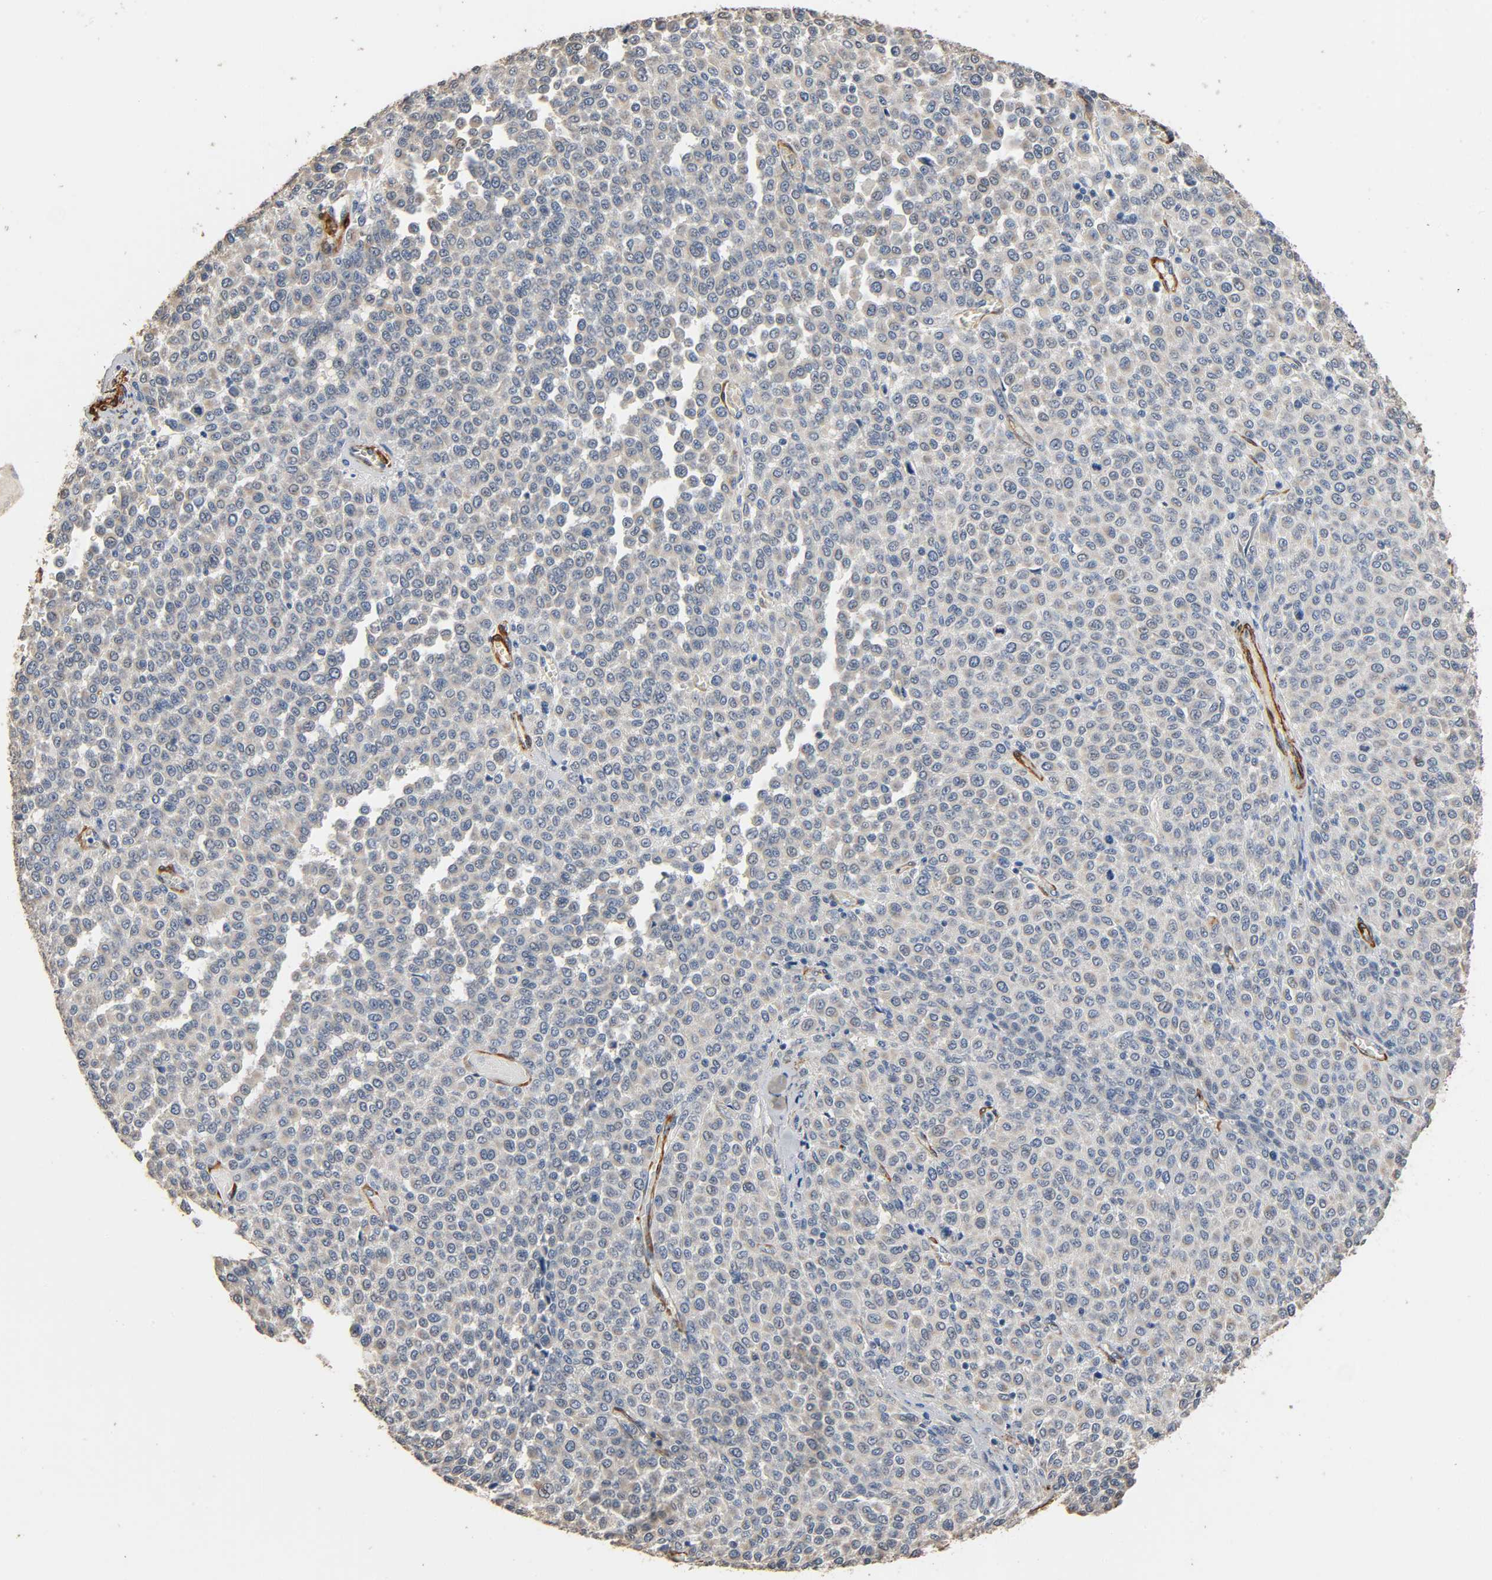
{"staining": {"intensity": "weak", "quantity": ">75%", "location": "cytoplasmic/membranous"}, "tissue": "melanoma", "cell_type": "Tumor cells", "image_type": "cancer", "snomed": [{"axis": "morphology", "description": "Malignant melanoma, Metastatic site"}, {"axis": "topography", "description": "Pancreas"}], "caption": "This histopathology image shows melanoma stained with immunohistochemistry to label a protein in brown. The cytoplasmic/membranous of tumor cells show weak positivity for the protein. Nuclei are counter-stained blue.", "gene": "GSTA3", "patient": {"sex": "female", "age": 30}}